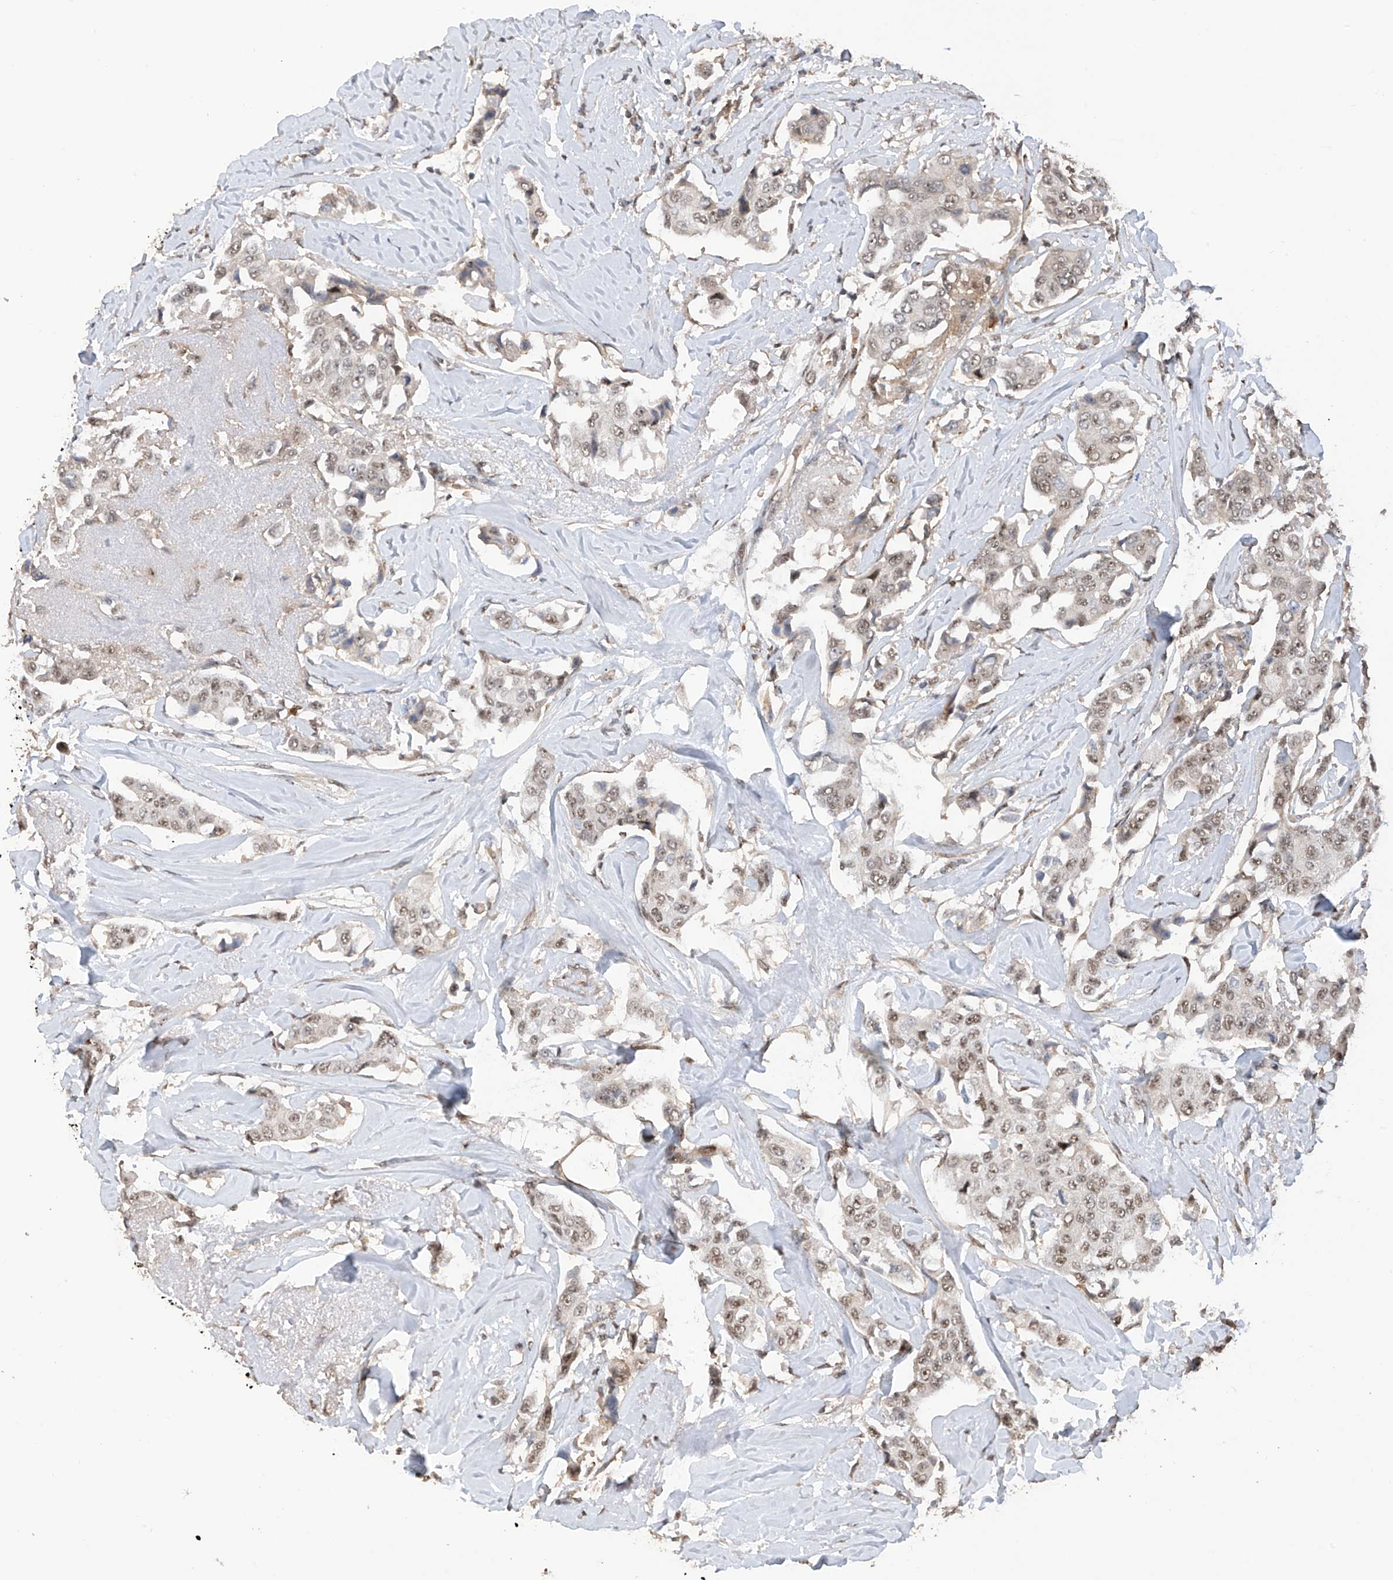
{"staining": {"intensity": "weak", "quantity": "25%-75%", "location": "nuclear"}, "tissue": "breast cancer", "cell_type": "Tumor cells", "image_type": "cancer", "snomed": [{"axis": "morphology", "description": "Duct carcinoma"}, {"axis": "topography", "description": "Breast"}], "caption": "Immunohistochemistry (DAB) staining of human breast cancer (infiltrating ductal carcinoma) exhibits weak nuclear protein staining in about 25%-75% of tumor cells. (Brightfield microscopy of DAB IHC at high magnification).", "gene": "C1orf131", "patient": {"sex": "female", "age": 80}}